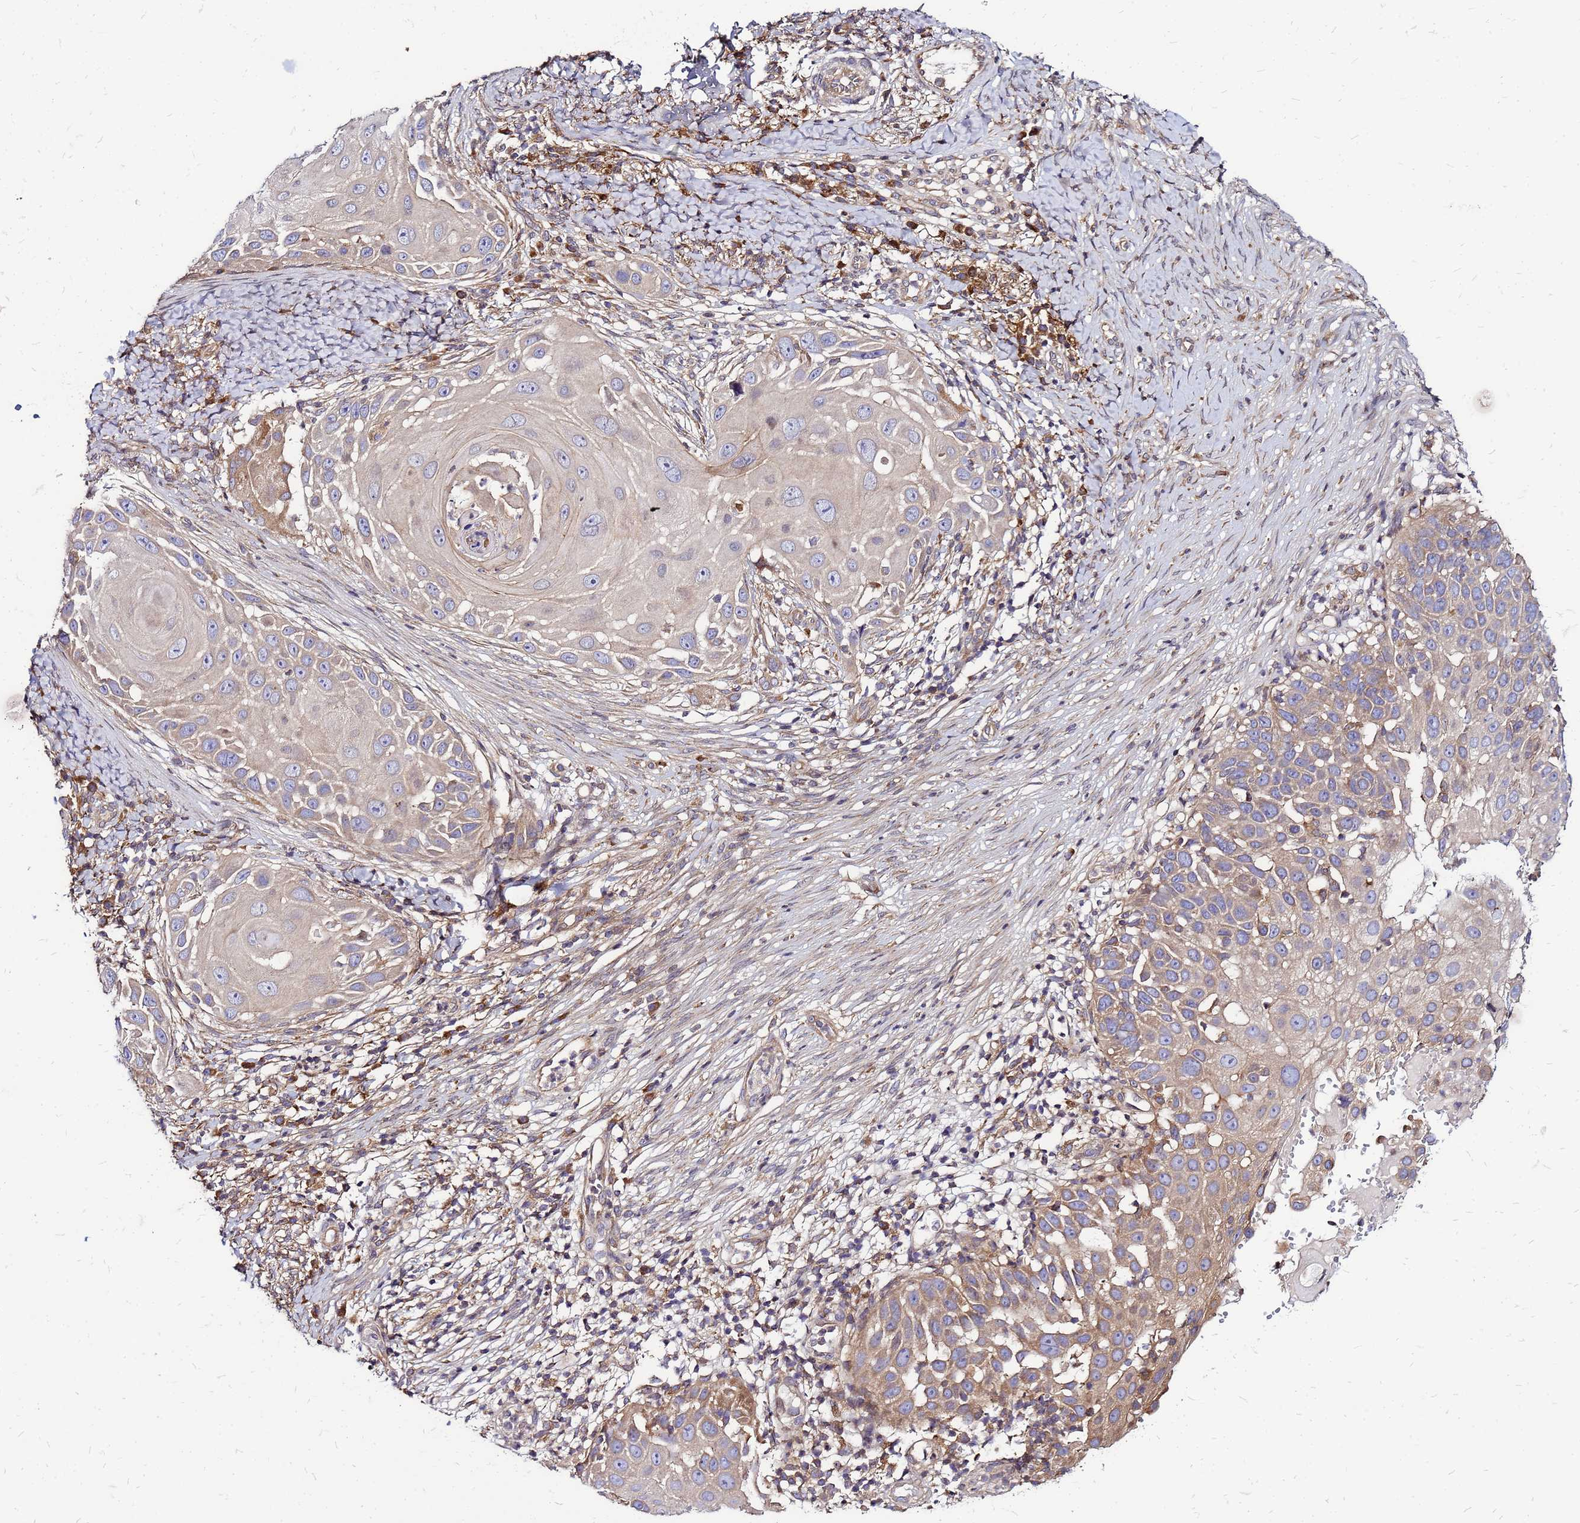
{"staining": {"intensity": "weak", "quantity": "25%-75%", "location": "cytoplasmic/membranous"}, "tissue": "skin cancer", "cell_type": "Tumor cells", "image_type": "cancer", "snomed": [{"axis": "morphology", "description": "Squamous cell carcinoma, NOS"}, {"axis": "topography", "description": "Skin"}], "caption": "High-power microscopy captured an immunohistochemistry (IHC) micrograph of squamous cell carcinoma (skin), revealing weak cytoplasmic/membranous expression in about 25%-75% of tumor cells. Ihc stains the protein in brown and the nuclei are stained blue.", "gene": "CYBC1", "patient": {"sex": "female", "age": 44}}